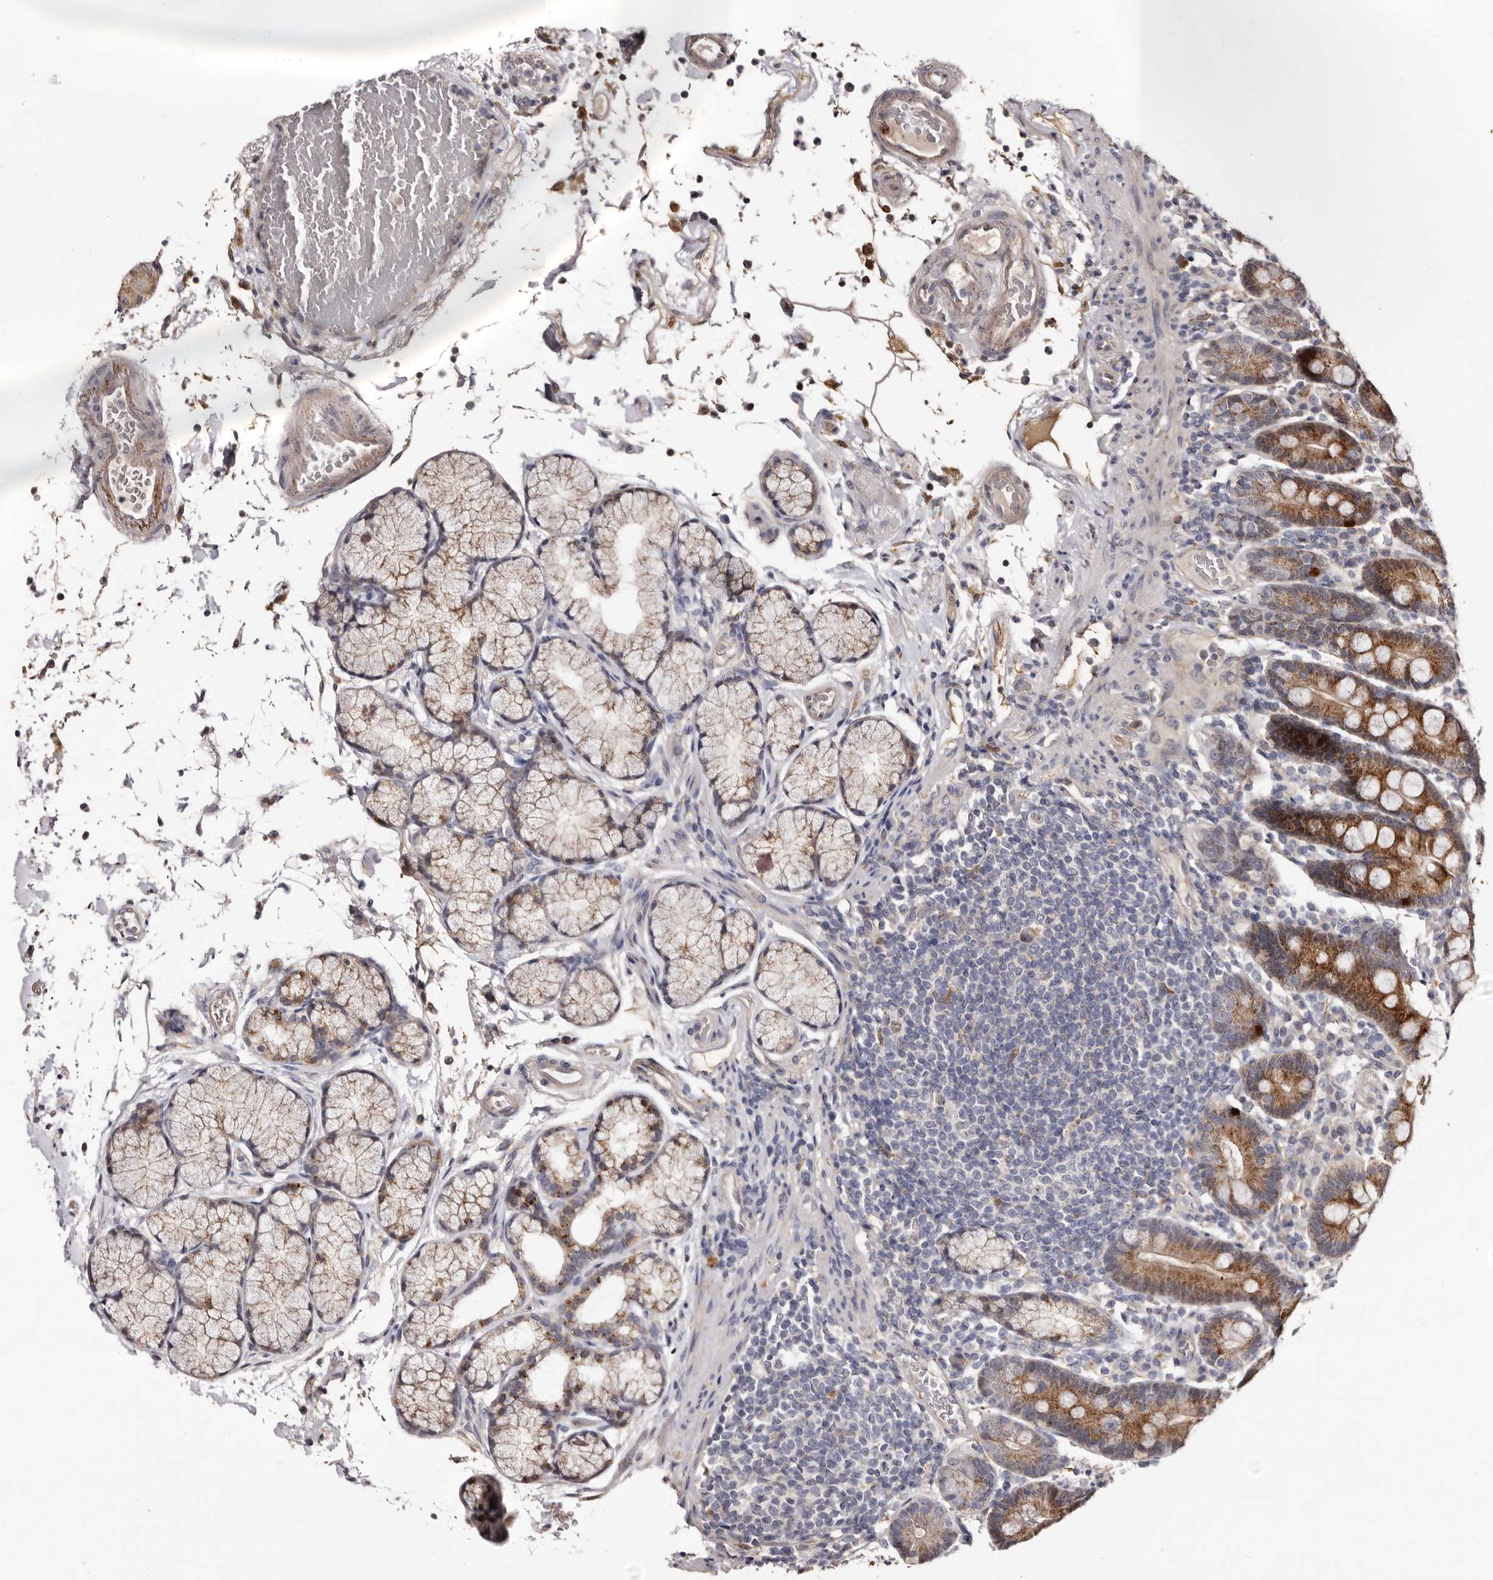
{"staining": {"intensity": "moderate", "quantity": ">75%", "location": "cytoplasmic/membranous"}, "tissue": "duodenum", "cell_type": "Glandular cells", "image_type": "normal", "snomed": [{"axis": "morphology", "description": "Normal tissue, NOS"}, {"axis": "topography", "description": "Small intestine, NOS"}], "caption": "This photomicrograph displays immunohistochemistry staining of normal duodenum, with medium moderate cytoplasmic/membranous expression in about >75% of glandular cells.", "gene": "PTAFR", "patient": {"sex": "female", "age": 71}}